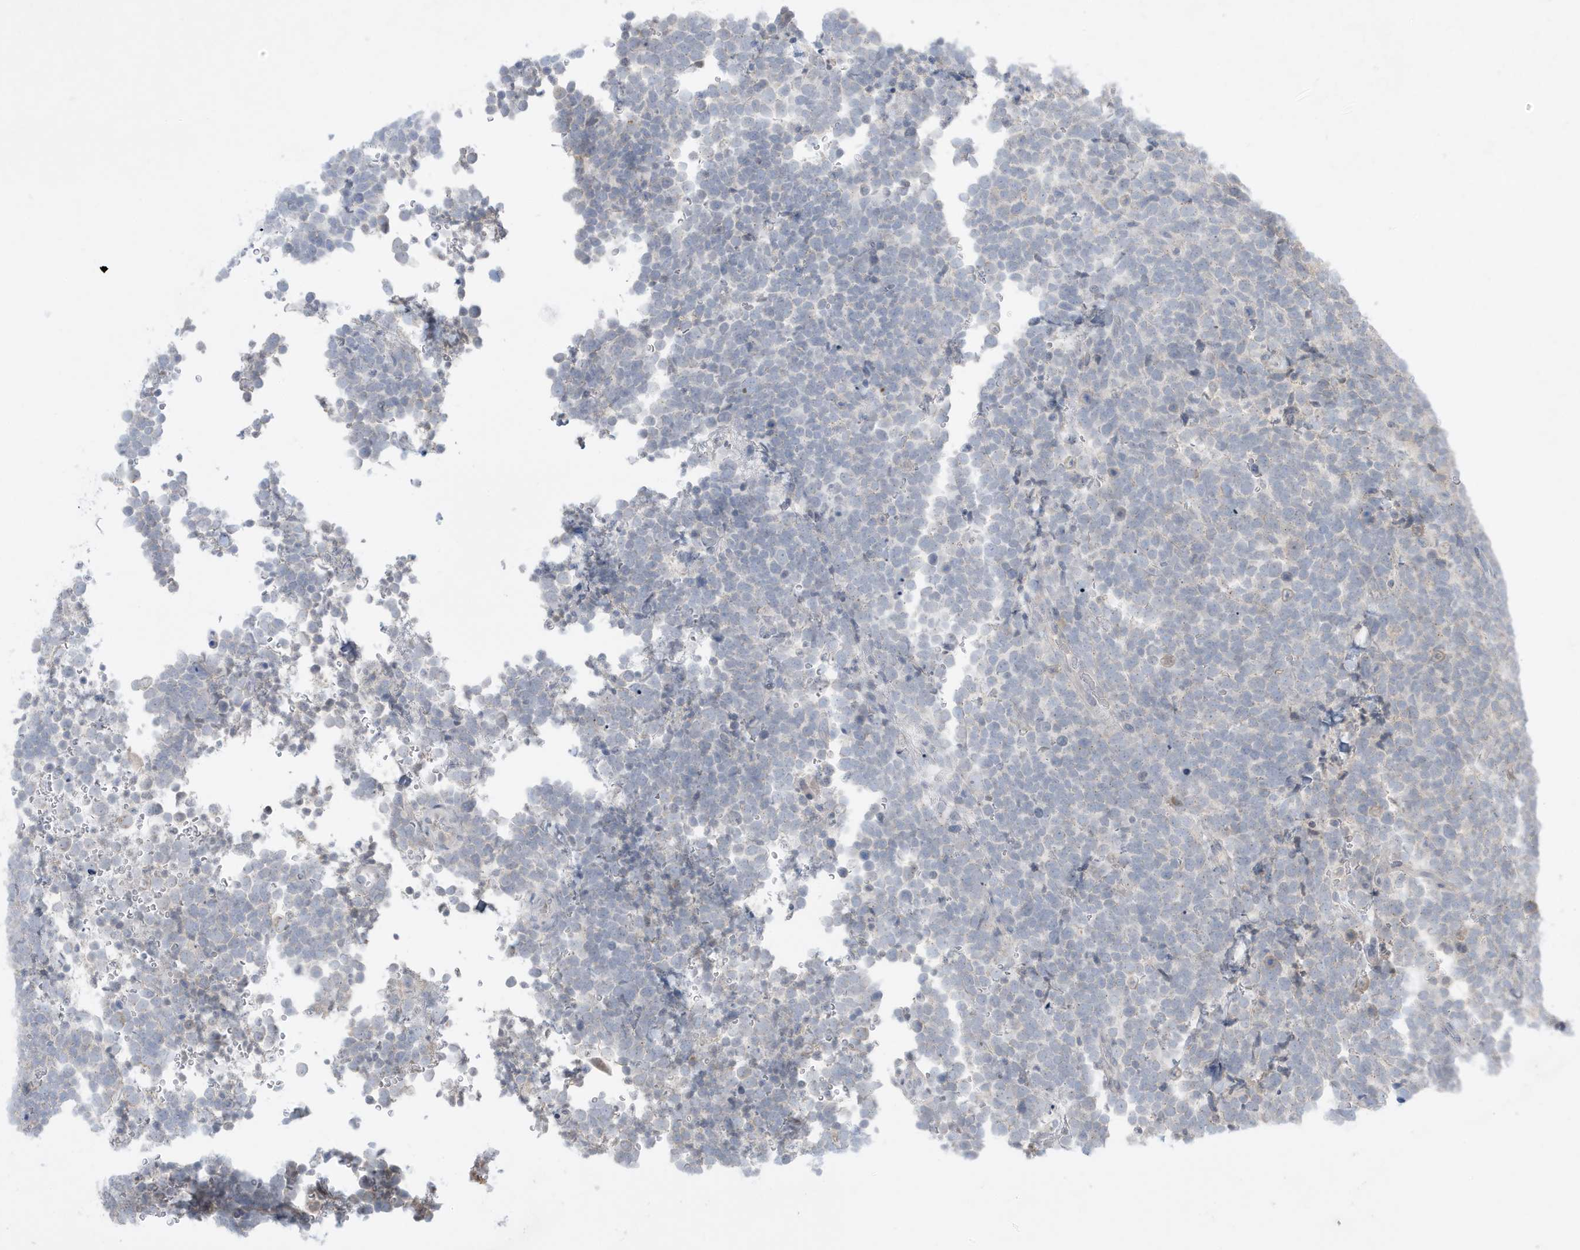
{"staining": {"intensity": "negative", "quantity": "none", "location": "none"}, "tissue": "urothelial cancer", "cell_type": "Tumor cells", "image_type": "cancer", "snomed": [{"axis": "morphology", "description": "Urothelial carcinoma, High grade"}, {"axis": "topography", "description": "Urinary bladder"}], "caption": "Immunohistochemical staining of human urothelial cancer shows no significant staining in tumor cells. (Brightfield microscopy of DAB (3,3'-diaminobenzidine) immunohistochemistry at high magnification).", "gene": "FNDC1", "patient": {"sex": "female", "age": 82}}